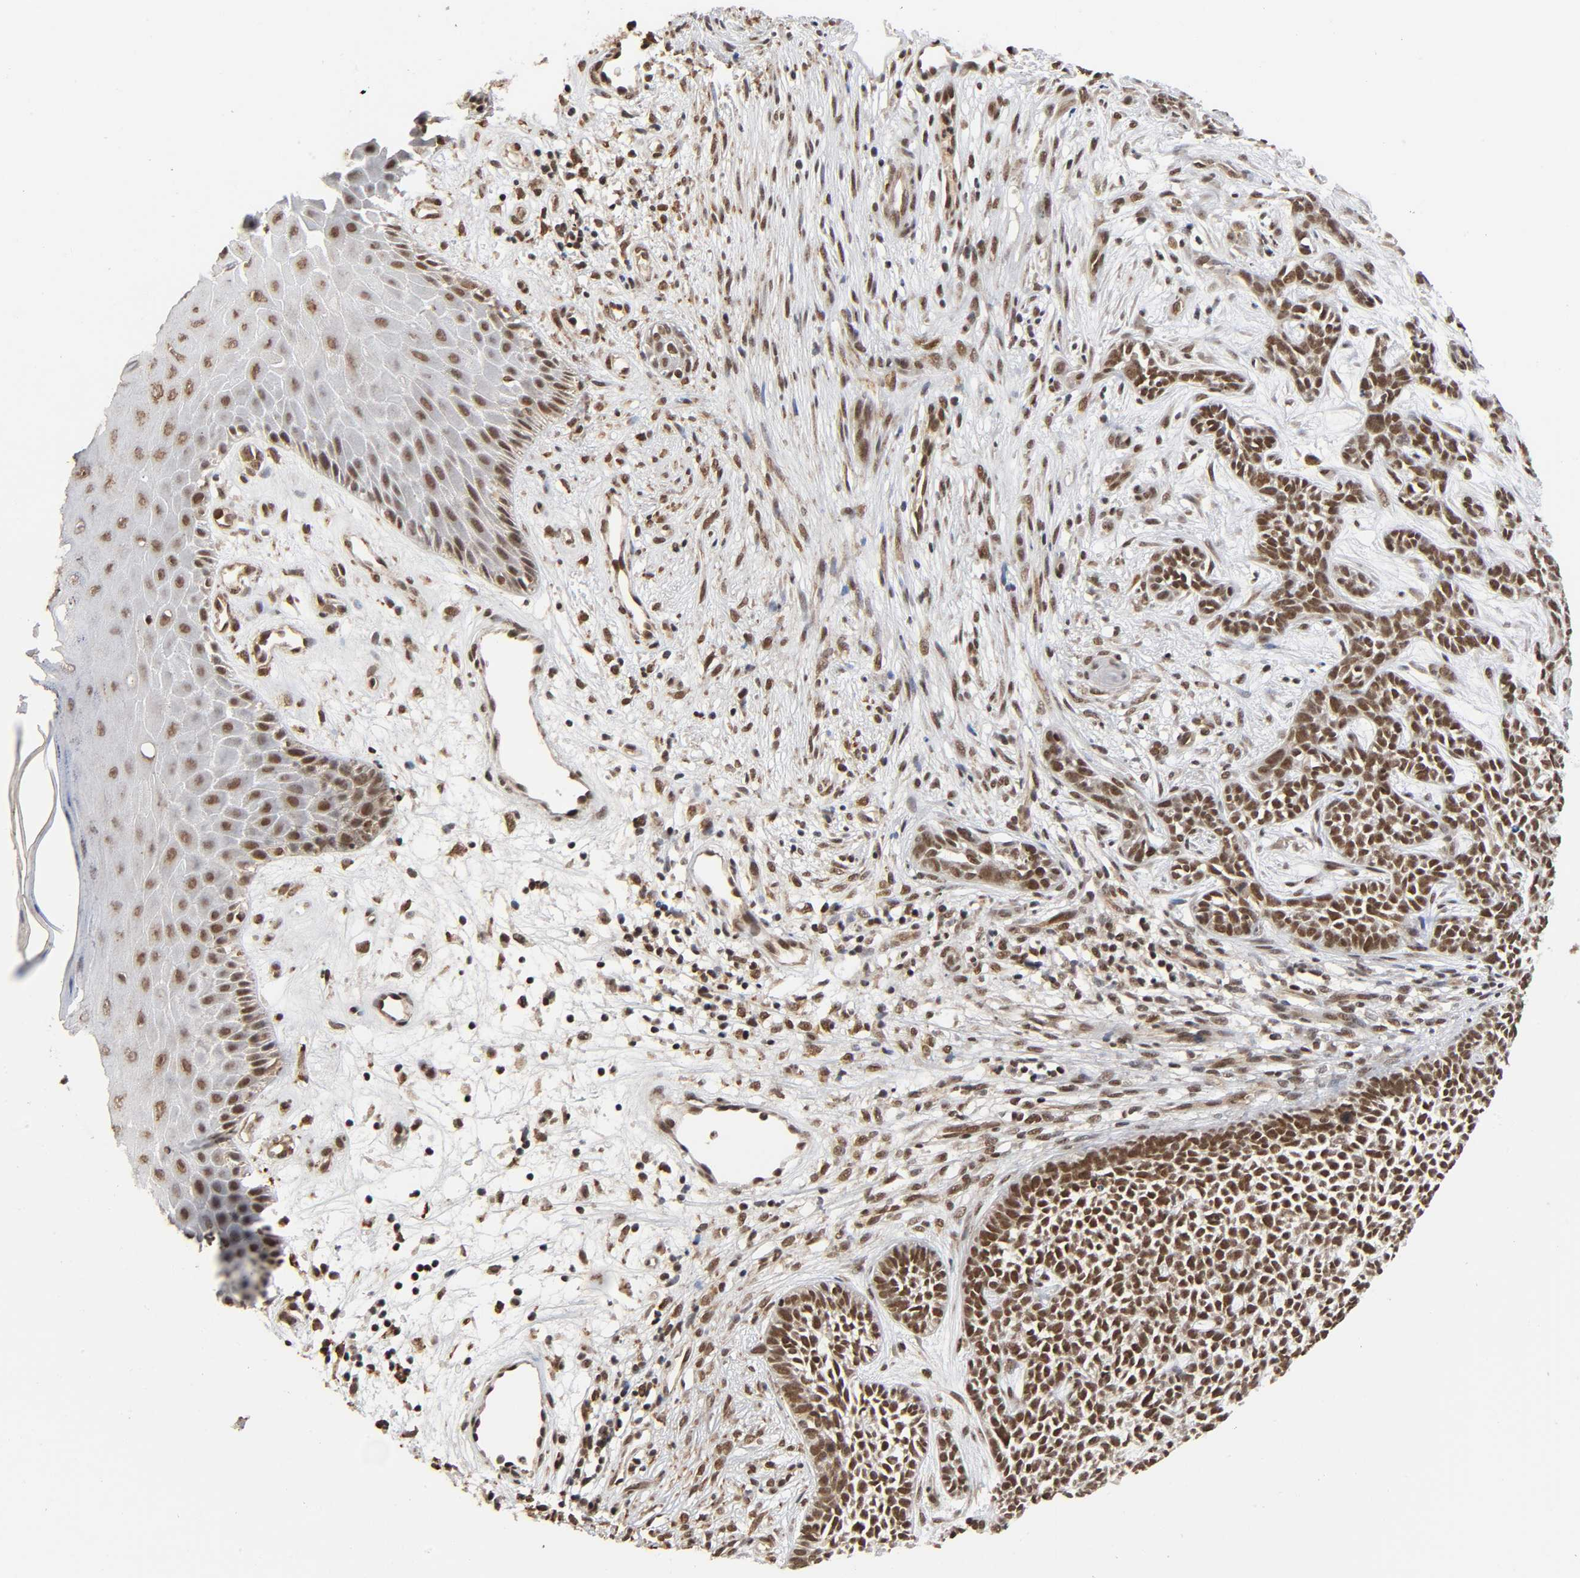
{"staining": {"intensity": "moderate", "quantity": ">75%", "location": "cytoplasmic/membranous,nuclear"}, "tissue": "skin cancer", "cell_type": "Tumor cells", "image_type": "cancer", "snomed": [{"axis": "morphology", "description": "Basal cell carcinoma"}, {"axis": "topography", "description": "Skin"}], "caption": "This image displays skin cancer (basal cell carcinoma) stained with immunohistochemistry to label a protein in brown. The cytoplasmic/membranous and nuclear of tumor cells show moderate positivity for the protein. Nuclei are counter-stained blue.", "gene": "ZNF384", "patient": {"sex": "female", "age": 84}}